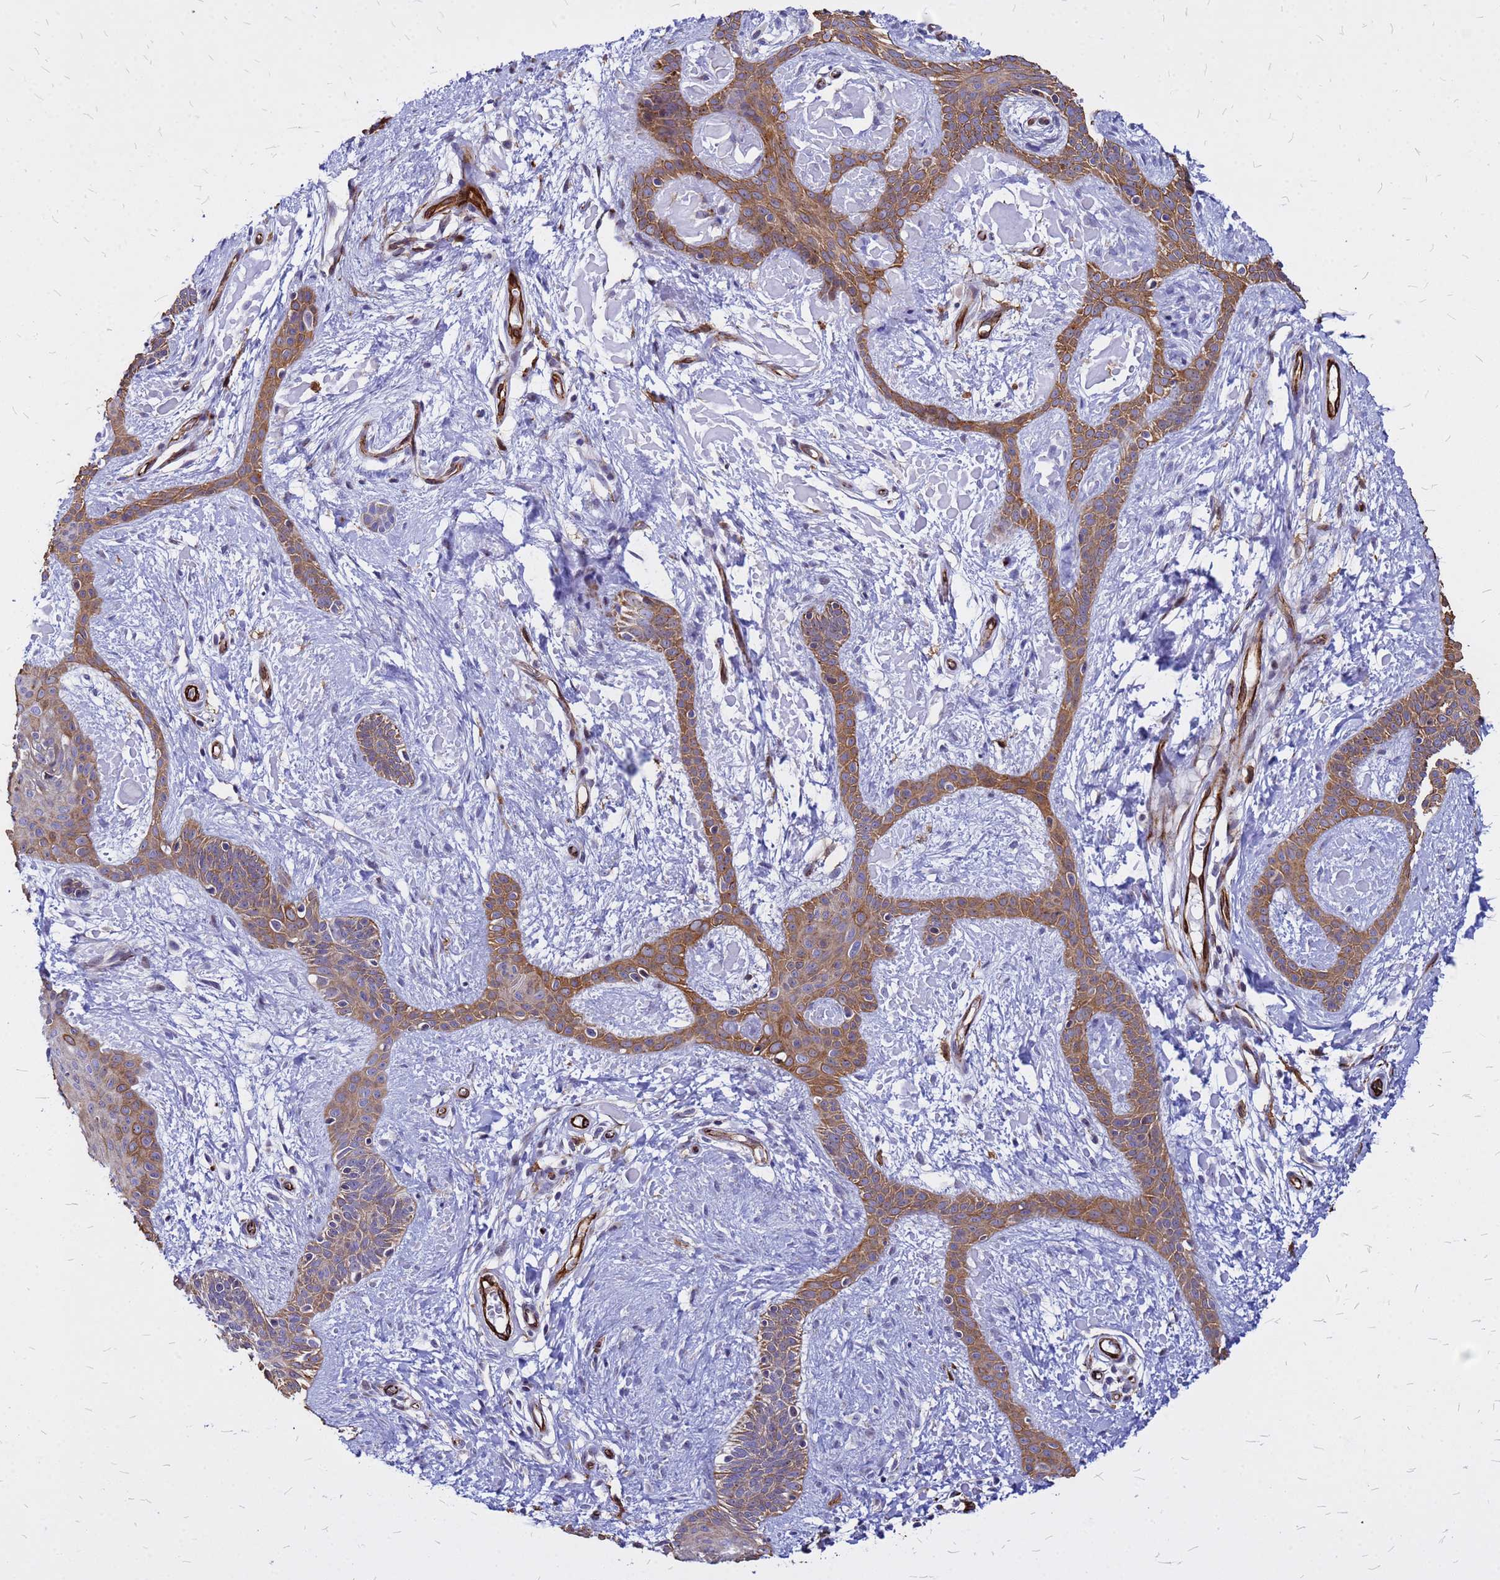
{"staining": {"intensity": "moderate", "quantity": ">75%", "location": "cytoplasmic/membranous"}, "tissue": "skin cancer", "cell_type": "Tumor cells", "image_type": "cancer", "snomed": [{"axis": "morphology", "description": "Basal cell carcinoma"}, {"axis": "topography", "description": "Skin"}], "caption": "There is medium levels of moderate cytoplasmic/membranous expression in tumor cells of skin cancer, as demonstrated by immunohistochemical staining (brown color).", "gene": "NOSTRIN", "patient": {"sex": "male", "age": 78}}